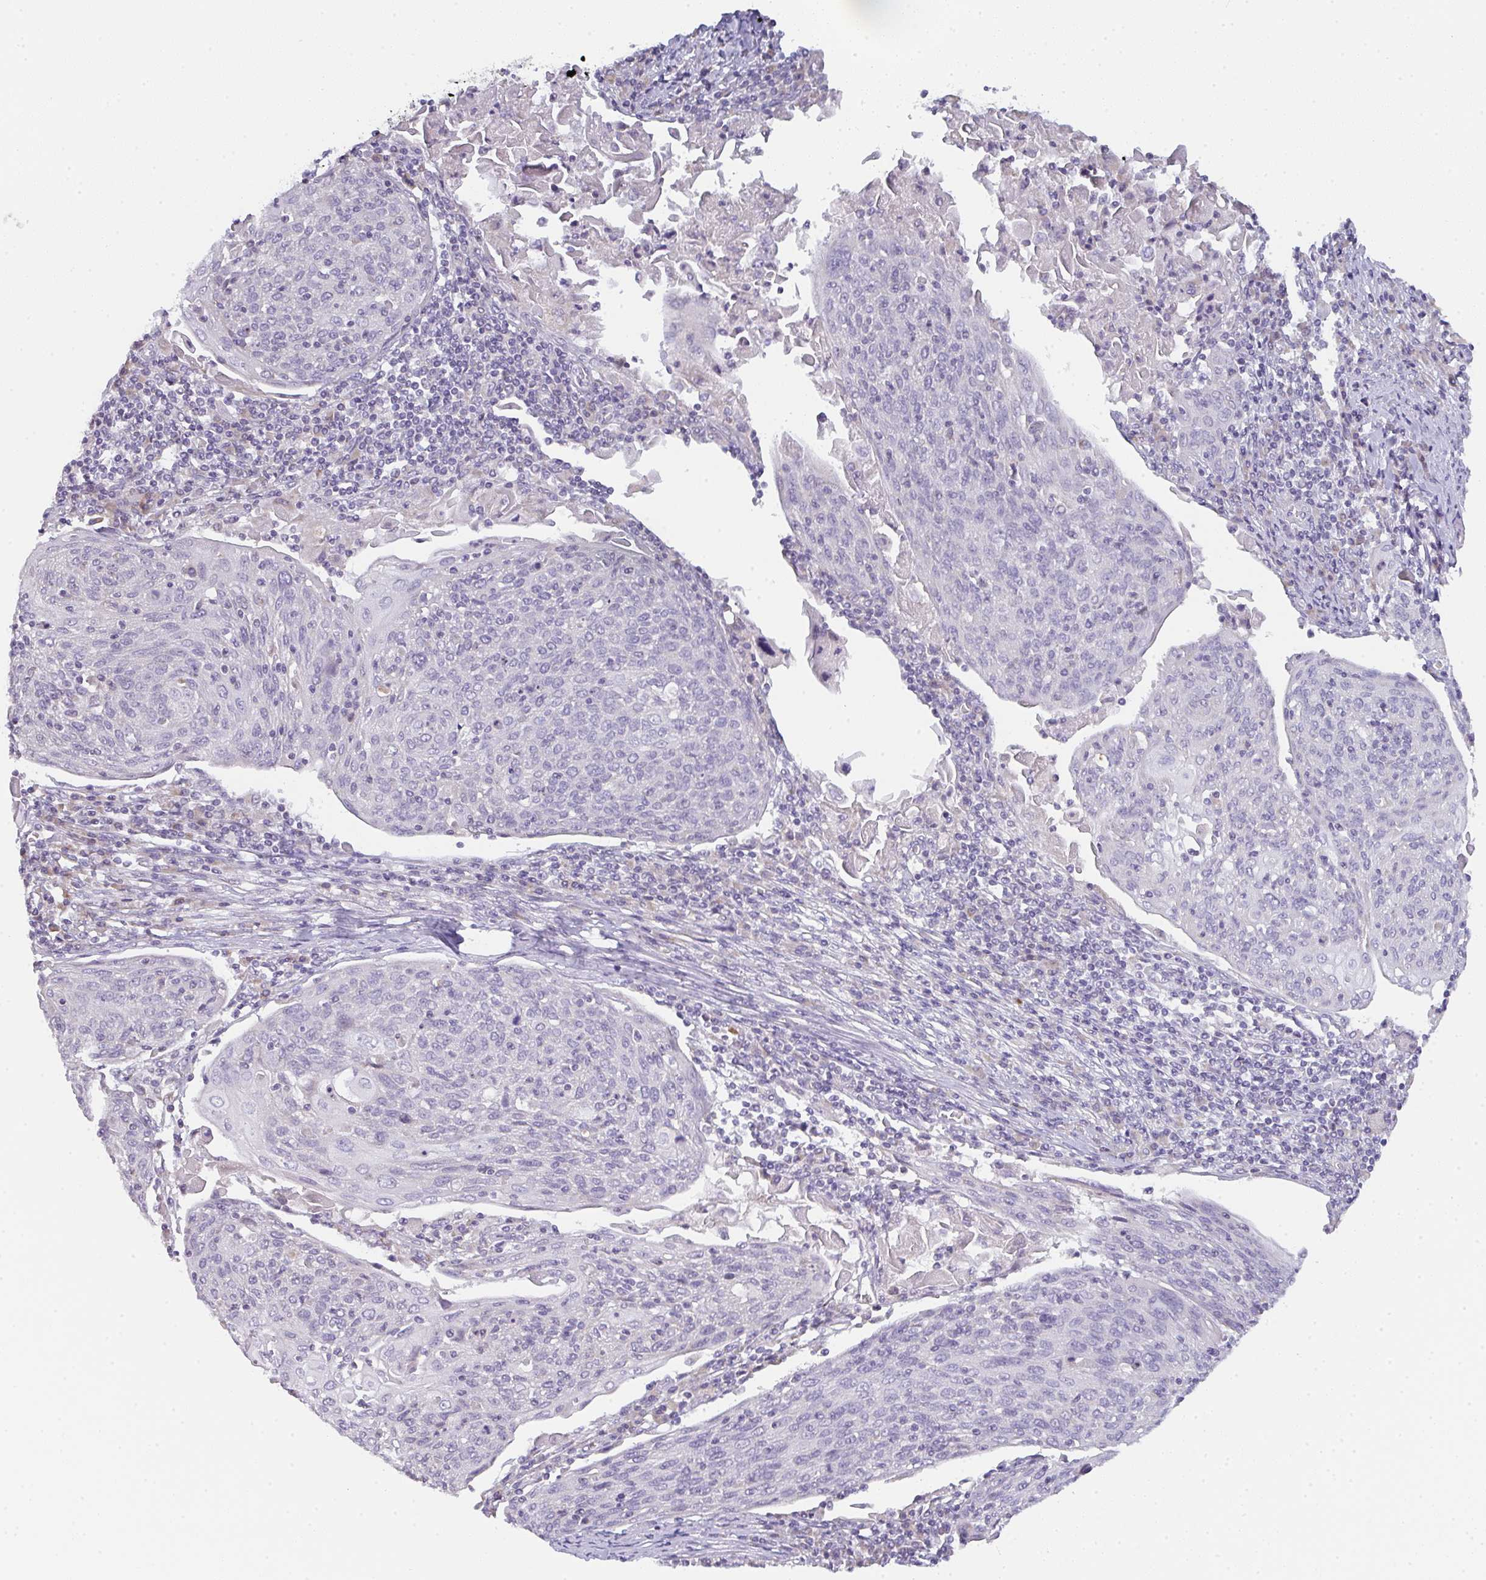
{"staining": {"intensity": "negative", "quantity": "none", "location": "none"}, "tissue": "cervical cancer", "cell_type": "Tumor cells", "image_type": "cancer", "snomed": [{"axis": "morphology", "description": "Squamous cell carcinoma, NOS"}, {"axis": "topography", "description": "Cervix"}], "caption": "Immunohistochemistry of cervical squamous cell carcinoma displays no positivity in tumor cells.", "gene": "CACNA1S", "patient": {"sex": "female", "age": 67}}